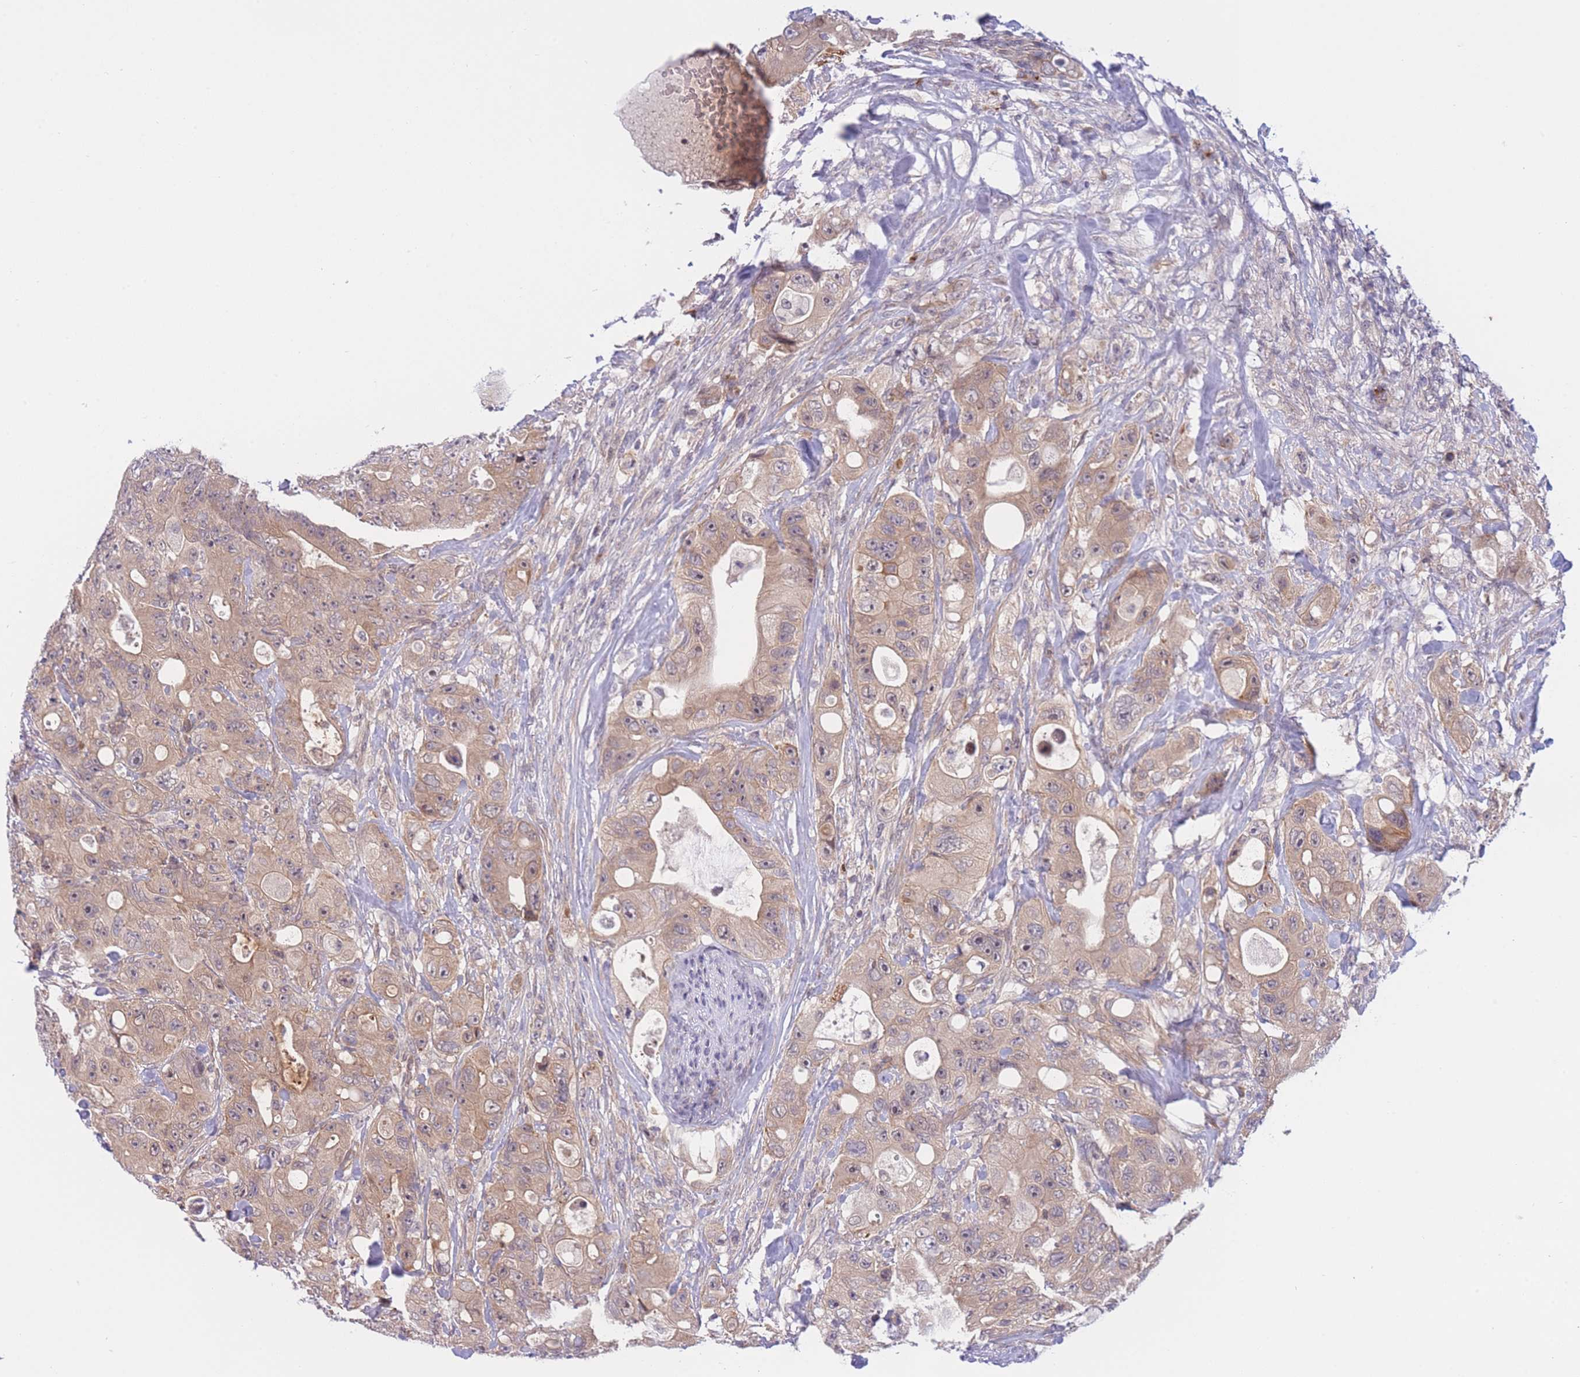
{"staining": {"intensity": "moderate", "quantity": ">75%", "location": "cytoplasmic/membranous"}, "tissue": "colorectal cancer", "cell_type": "Tumor cells", "image_type": "cancer", "snomed": [{"axis": "morphology", "description": "Adenocarcinoma, NOS"}, {"axis": "topography", "description": "Colon"}], "caption": "Human colorectal cancer (adenocarcinoma) stained for a protein (brown) reveals moderate cytoplasmic/membranous positive expression in about >75% of tumor cells.", "gene": "CDC25B", "patient": {"sex": "female", "age": 46}}